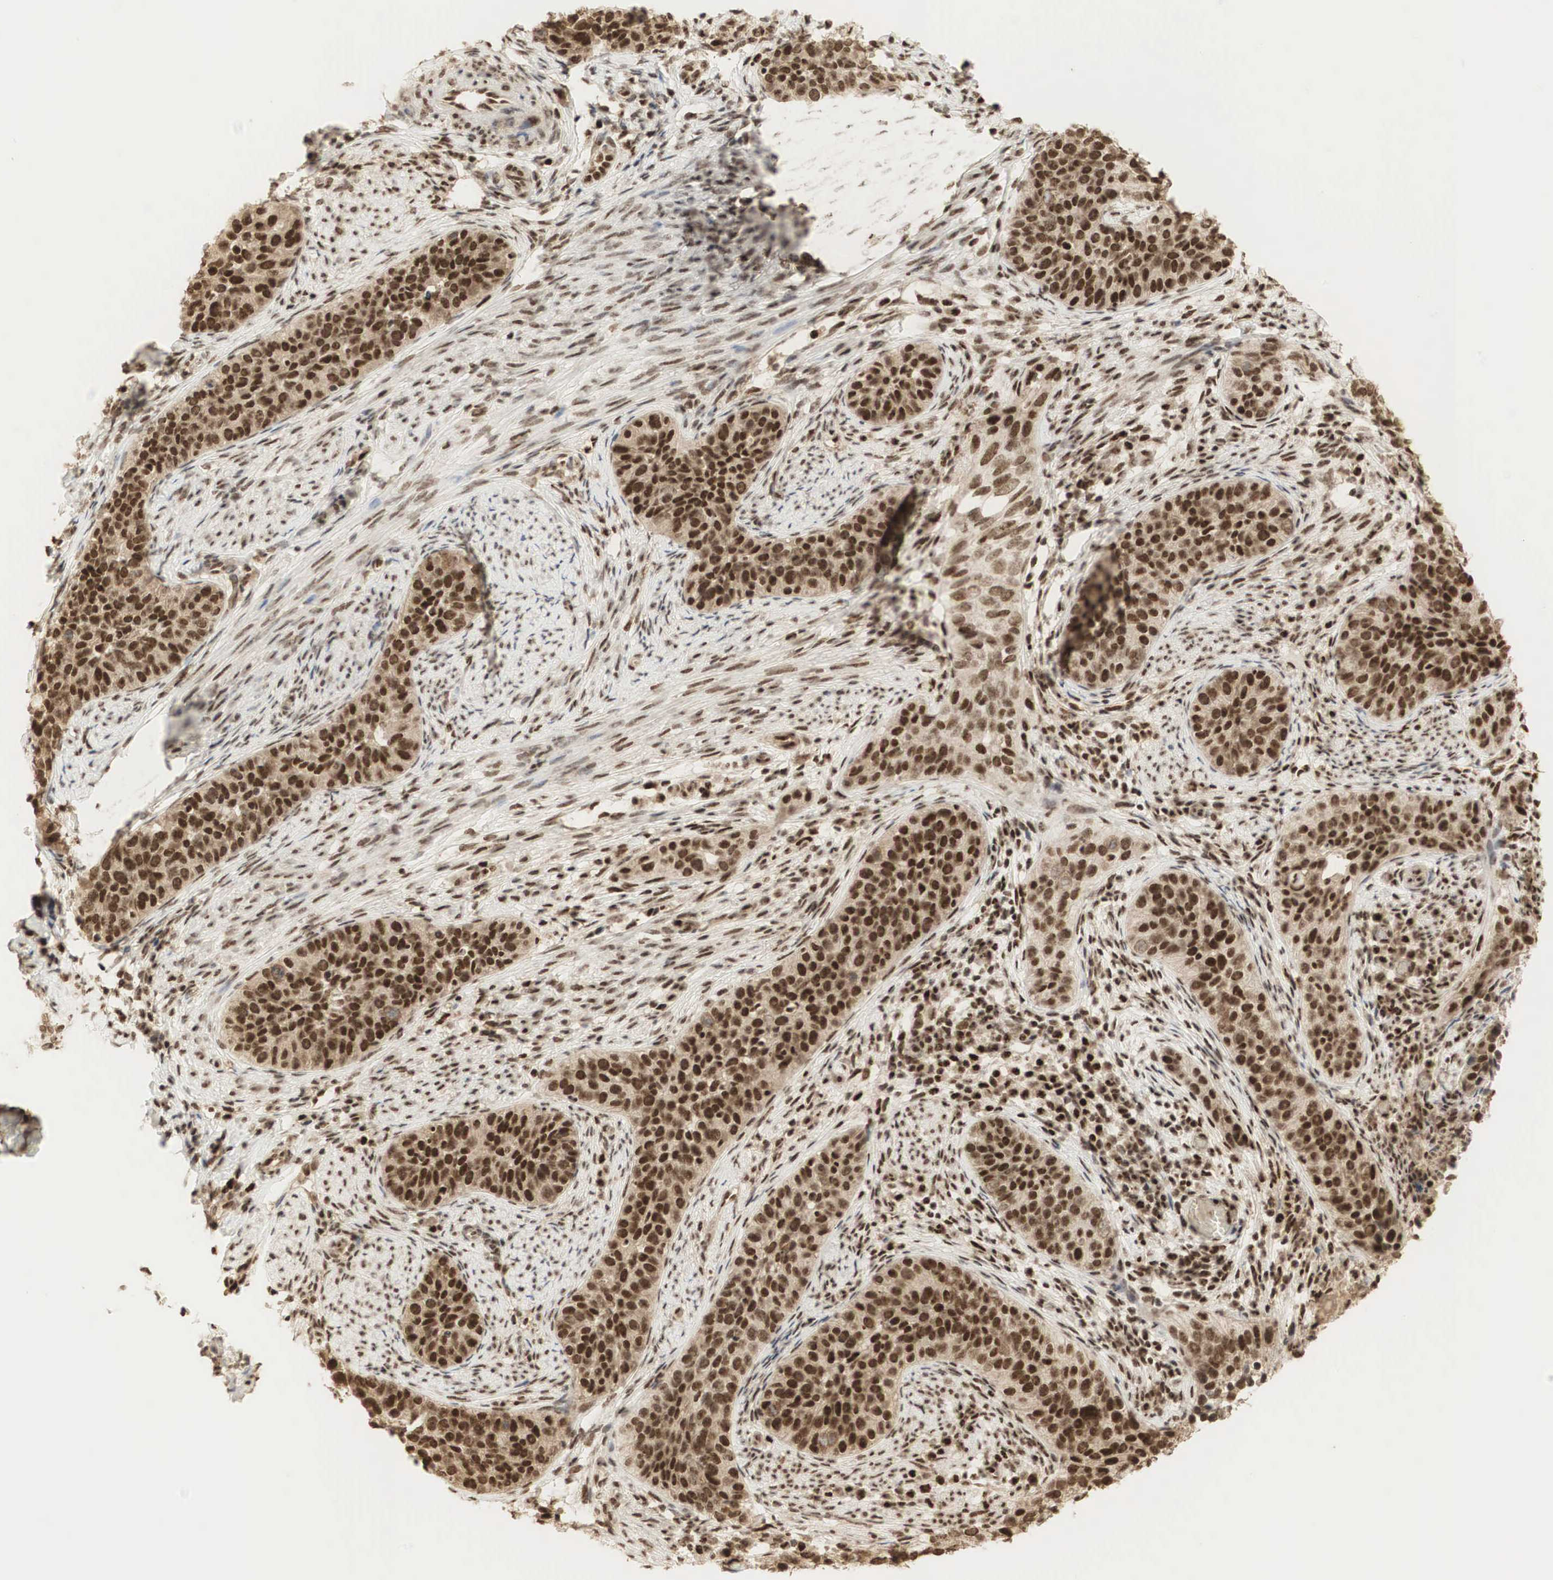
{"staining": {"intensity": "strong", "quantity": ">75%", "location": "cytoplasmic/membranous,nuclear"}, "tissue": "cervical cancer", "cell_type": "Tumor cells", "image_type": "cancer", "snomed": [{"axis": "morphology", "description": "Squamous cell carcinoma, NOS"}, {"axis": "topography", "description": "Cervix"}], "caption": "Immunohistochemical staining of human cervical cancer demonstrates high levels of strong cytoplasmic/membranous and nuclear expression in about >75% of tumor cells. The staining is performed using DAB brown chromogen to label protein expression. The nuclei are counter-stained blue using hematoxylin.", "gene": "RNF113A", "patient": {"sex": "female", "age": 31}}